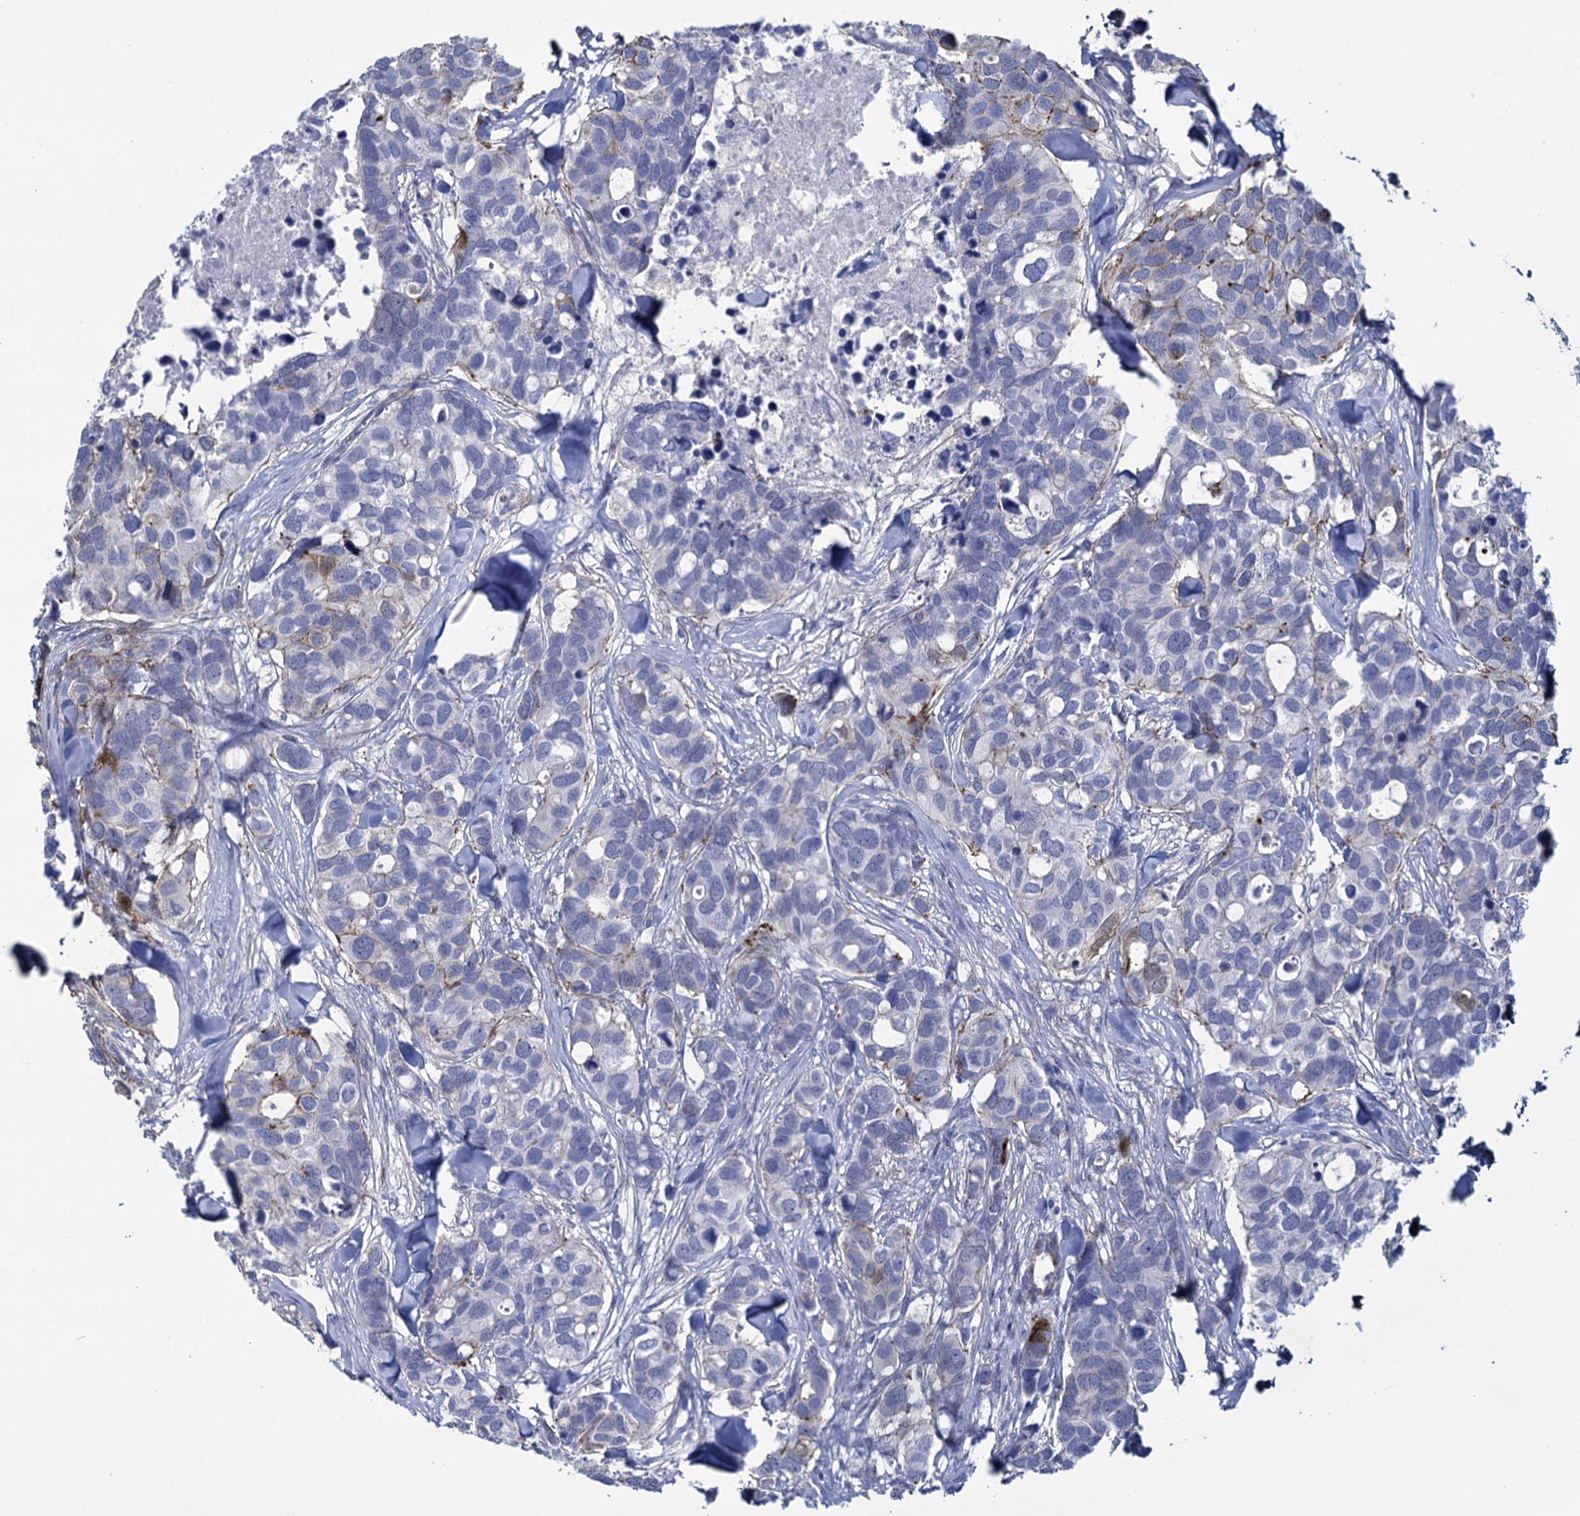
{"staining": {"intensity": "negative", "quantity": "none", "location": "none"}, "tissue": "breast cancer", "cell_type": "Tumor cells", "image_type": "cancer", "snomed": [{"axis": "morphology", "description": "Duct carcinoma"}, {"axis": "topography", "description": "Breast"}], "caption": "Immunohistochemistry (IHC) histopathology image of breast cancer stained for a protein (brown), which exhibits no expression in tumor cells.", "gene": "SNCG", "patient": {"sex": "female", "age": 83}}